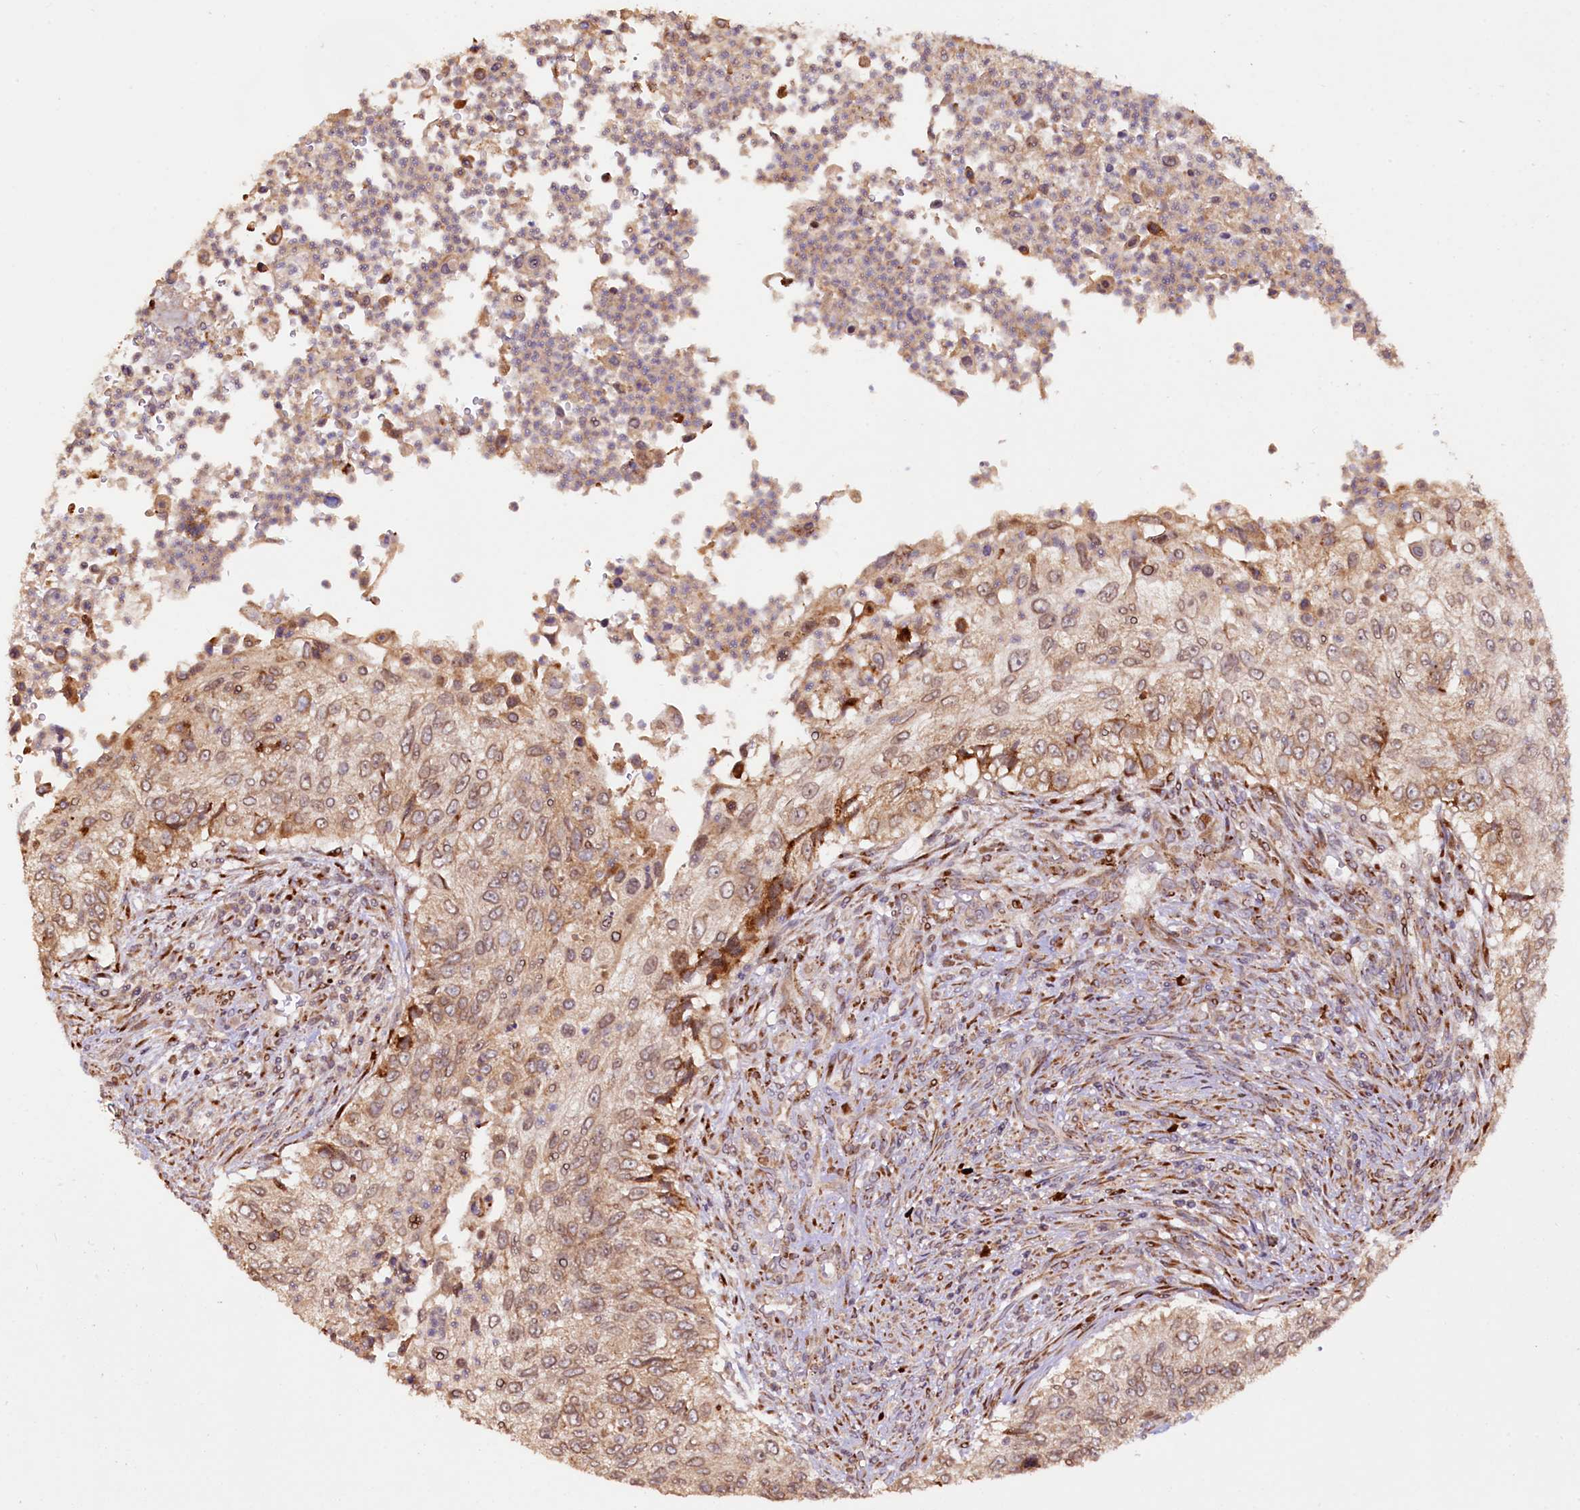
{"staining": {"intensity": "weak", "quantity": ">75%", "location": "cytoplasmic/membranous,nuclear"}, "tissue": "urothelial cancer", "cell_type": "Tumor cells", "image_type": "cancer", "snomed": [{"axis": "morphology", "description": "Urothelial carcinoma, High grade"}, {"axis": "topography", "description": "Urinary bladder"}], "caption": "A low amount of weak cytoplasmic/membranous and nuclear staining is appreciated in about >75% of tumor cells in urothelial cancer tissue. Nuclei are stained in blue.", "gene": "C5orf15", "patient": {"sex": "female", "age": 60}}